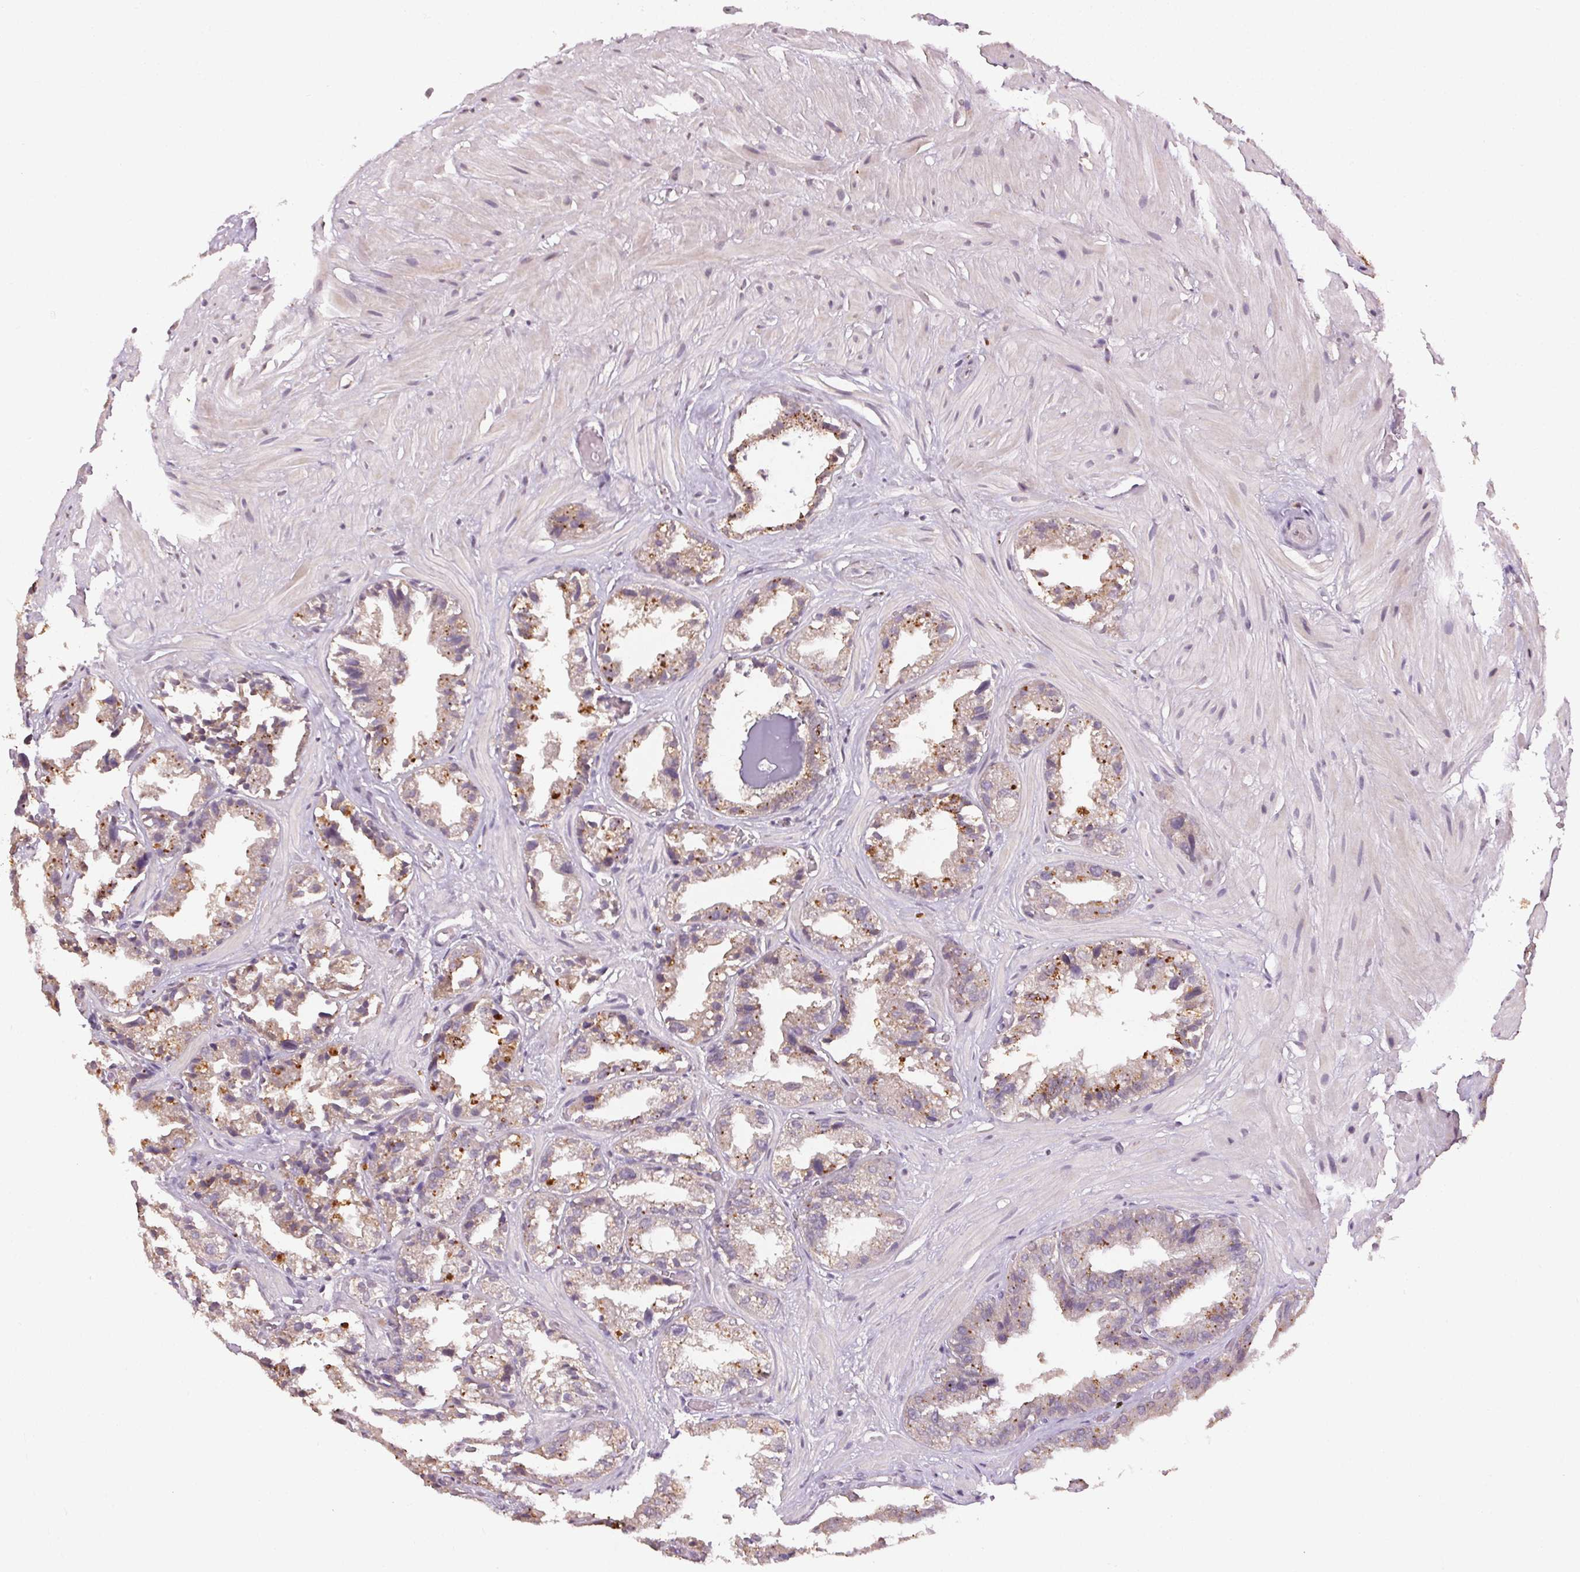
{"staining": {"intensity": "moderate", "quantity": "<25%", "location": "cytoplasmic/membranous"}, "tissue": "seminal vesicle", "cell_type": "Glandular cells", "image_type": "normal", "snomed": [{"axis": "morphology", "description": "Normal tissue, NOS"}, {"axis": "topography", "description": "Seminal veicle"}], "caption": "Glandular cells reveal moderate cytoplasmic/membranous staining in about <25% of cells in benign seminal vesicle. The protein is shown in brown color, while the nuclei are stained blue.", "gene": "ATP1B3", "patient": {"sex": "male", "age": 57}}